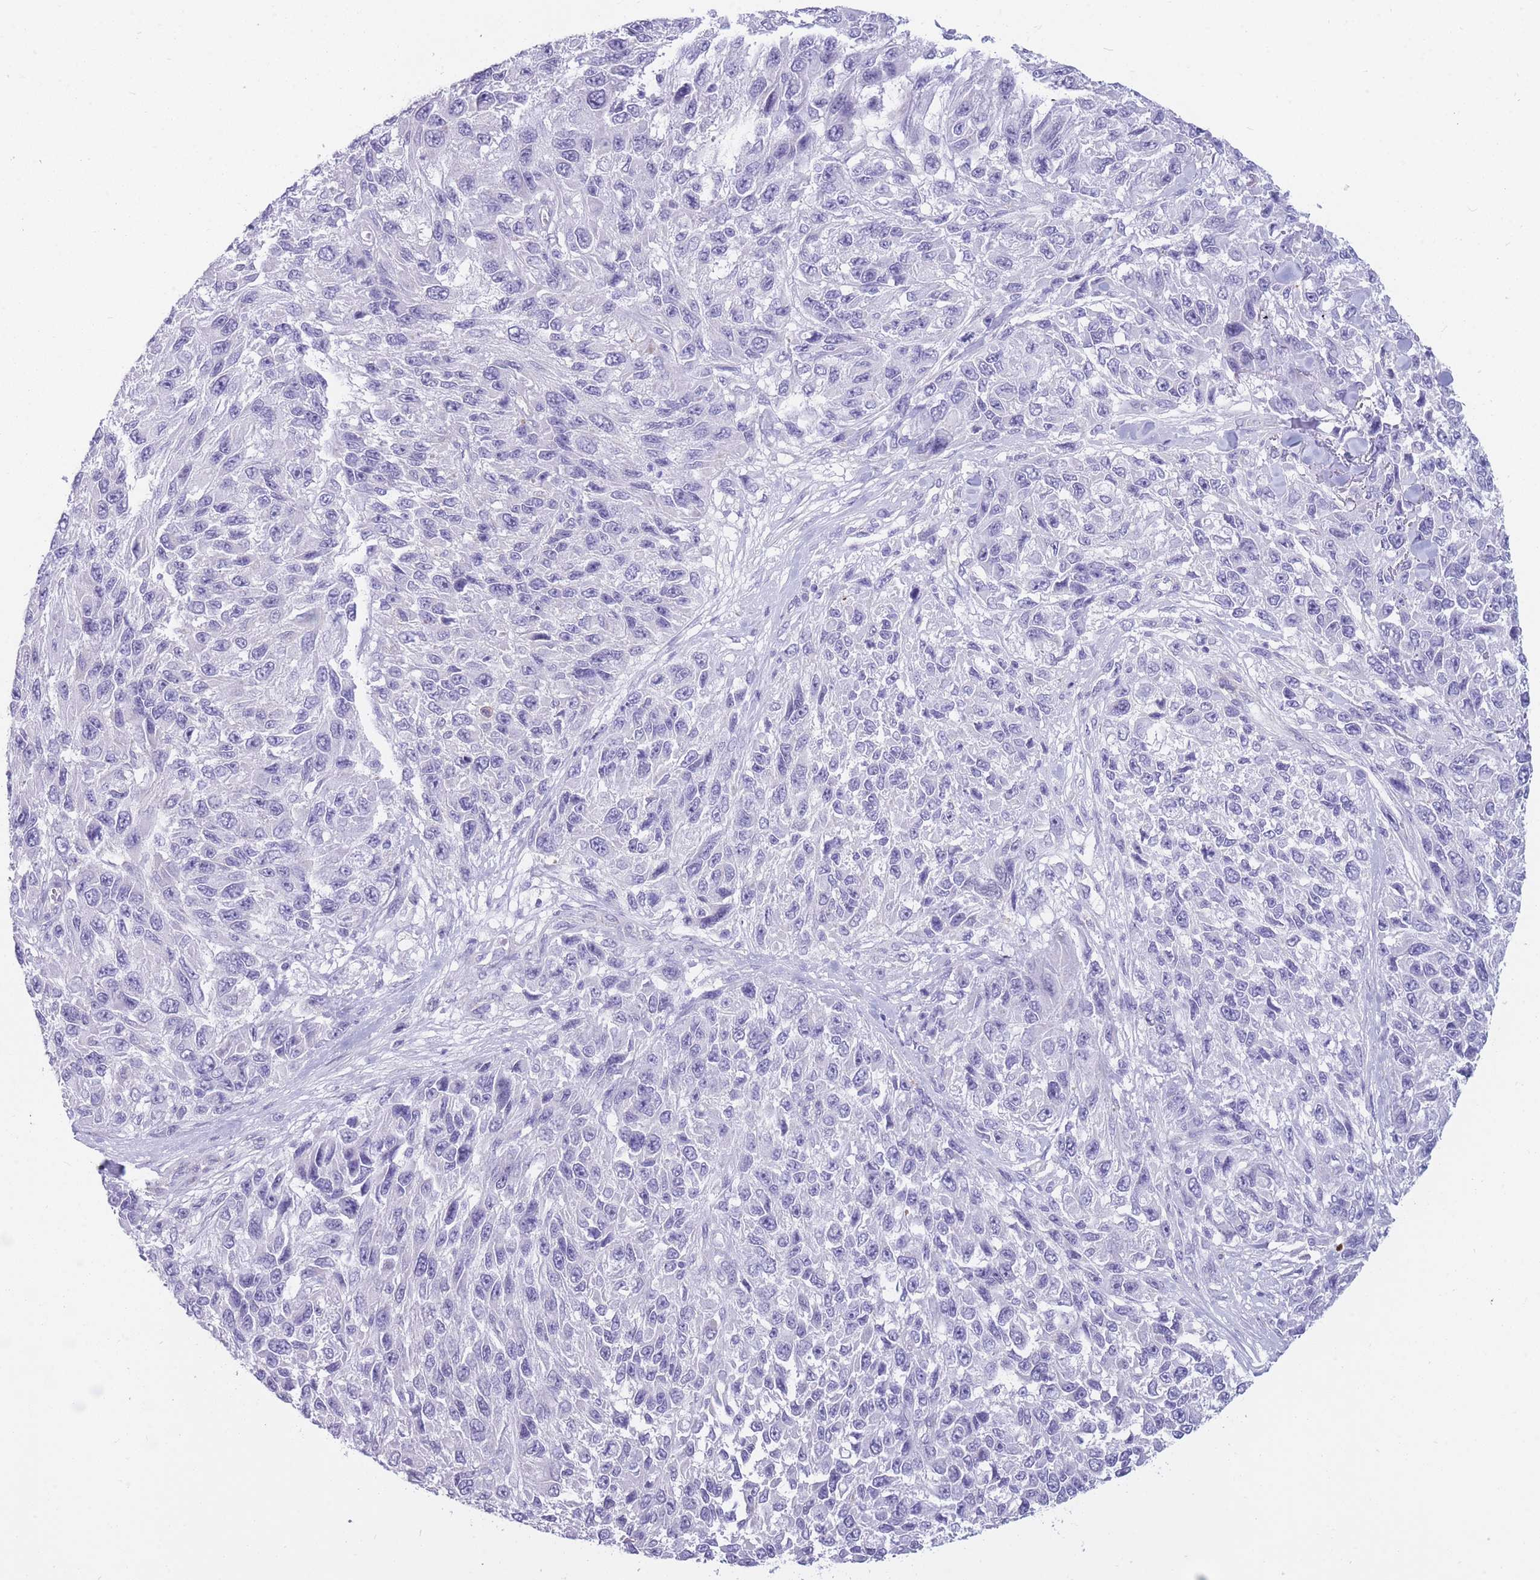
{"staining": {"intensity": "negative", "quantity": "none", "location": "none"}, "tissue": "melanoma", "cell_type": "Tumor cells", "image_type": "cancer", "snomed": [{"axis": "morphology", "description": "Malignant melanoma, NOS"}, {"axis": "topography", "description": "Skin"}], "caption": "Immunohistochemistry (IHC) micrograph of neoplastic tissue: human malignant melanoma stained with DAB exhibits no significant protein positivity in tumor cells.", "gene": "MTSS2", "patient": {"sex": "female", "age": 96}}